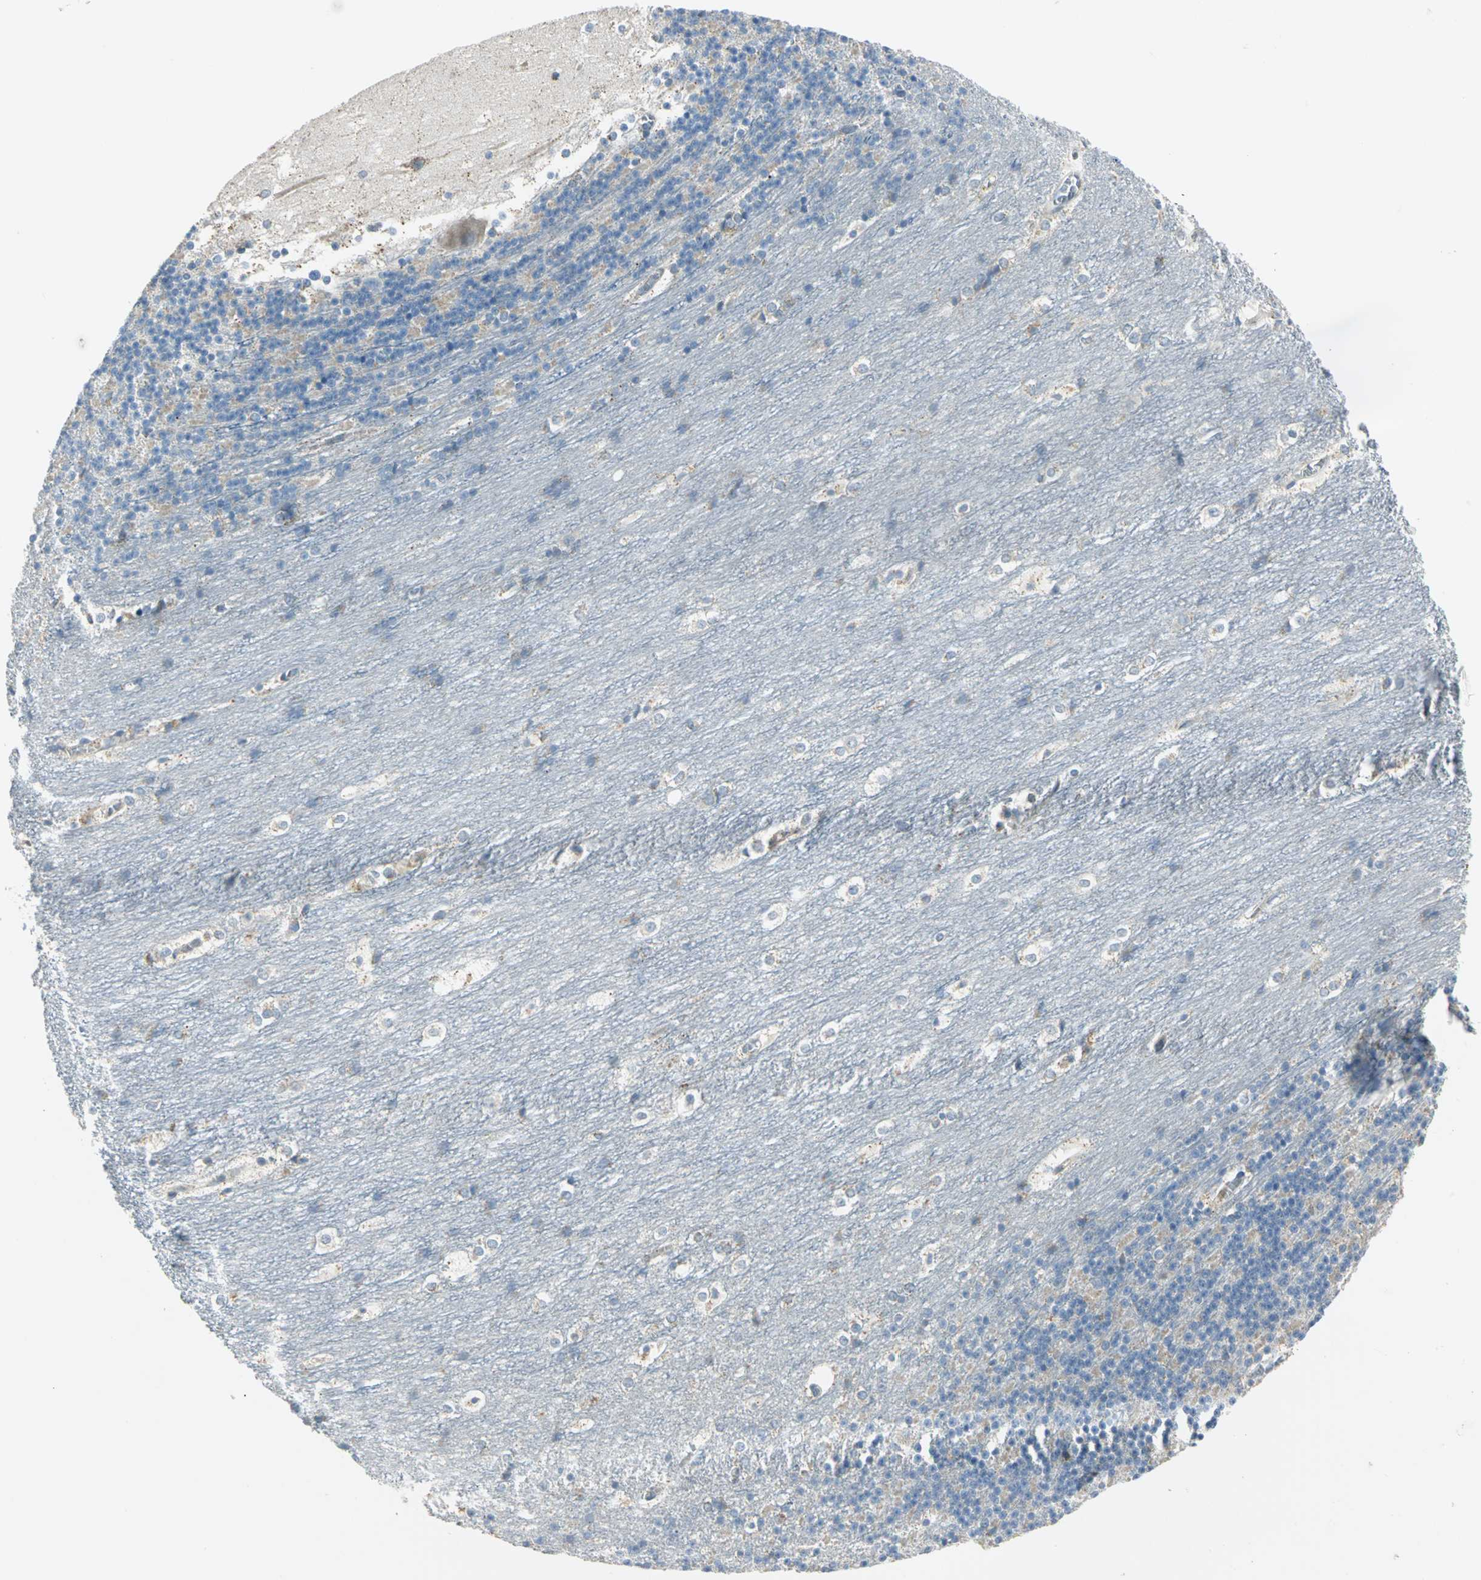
{"staining": {"intensity": "weak", "quantity": "25%-75%", "location": "cytoplasmic/membranous"}, "tissue": "cerebellum", "cell_type": "Cells in granular layer", "image_type": "normal", "snomed": [{"axis": "morphology", "description": "Normal tissue, NOS"}, {"axis": "topography", "description": "Cerebellum"}], "caption": "This image demonstrates benign cerebellum stained with immunohistochemistry (IHC) to label a protein in brown. The cytoplasmic/membranous of cells in granular layer show weak positivity for the protein. Nuclei are counter-stained blue.", "gene": "ACADM", "patient": {"sex": "female", "age": 19}}